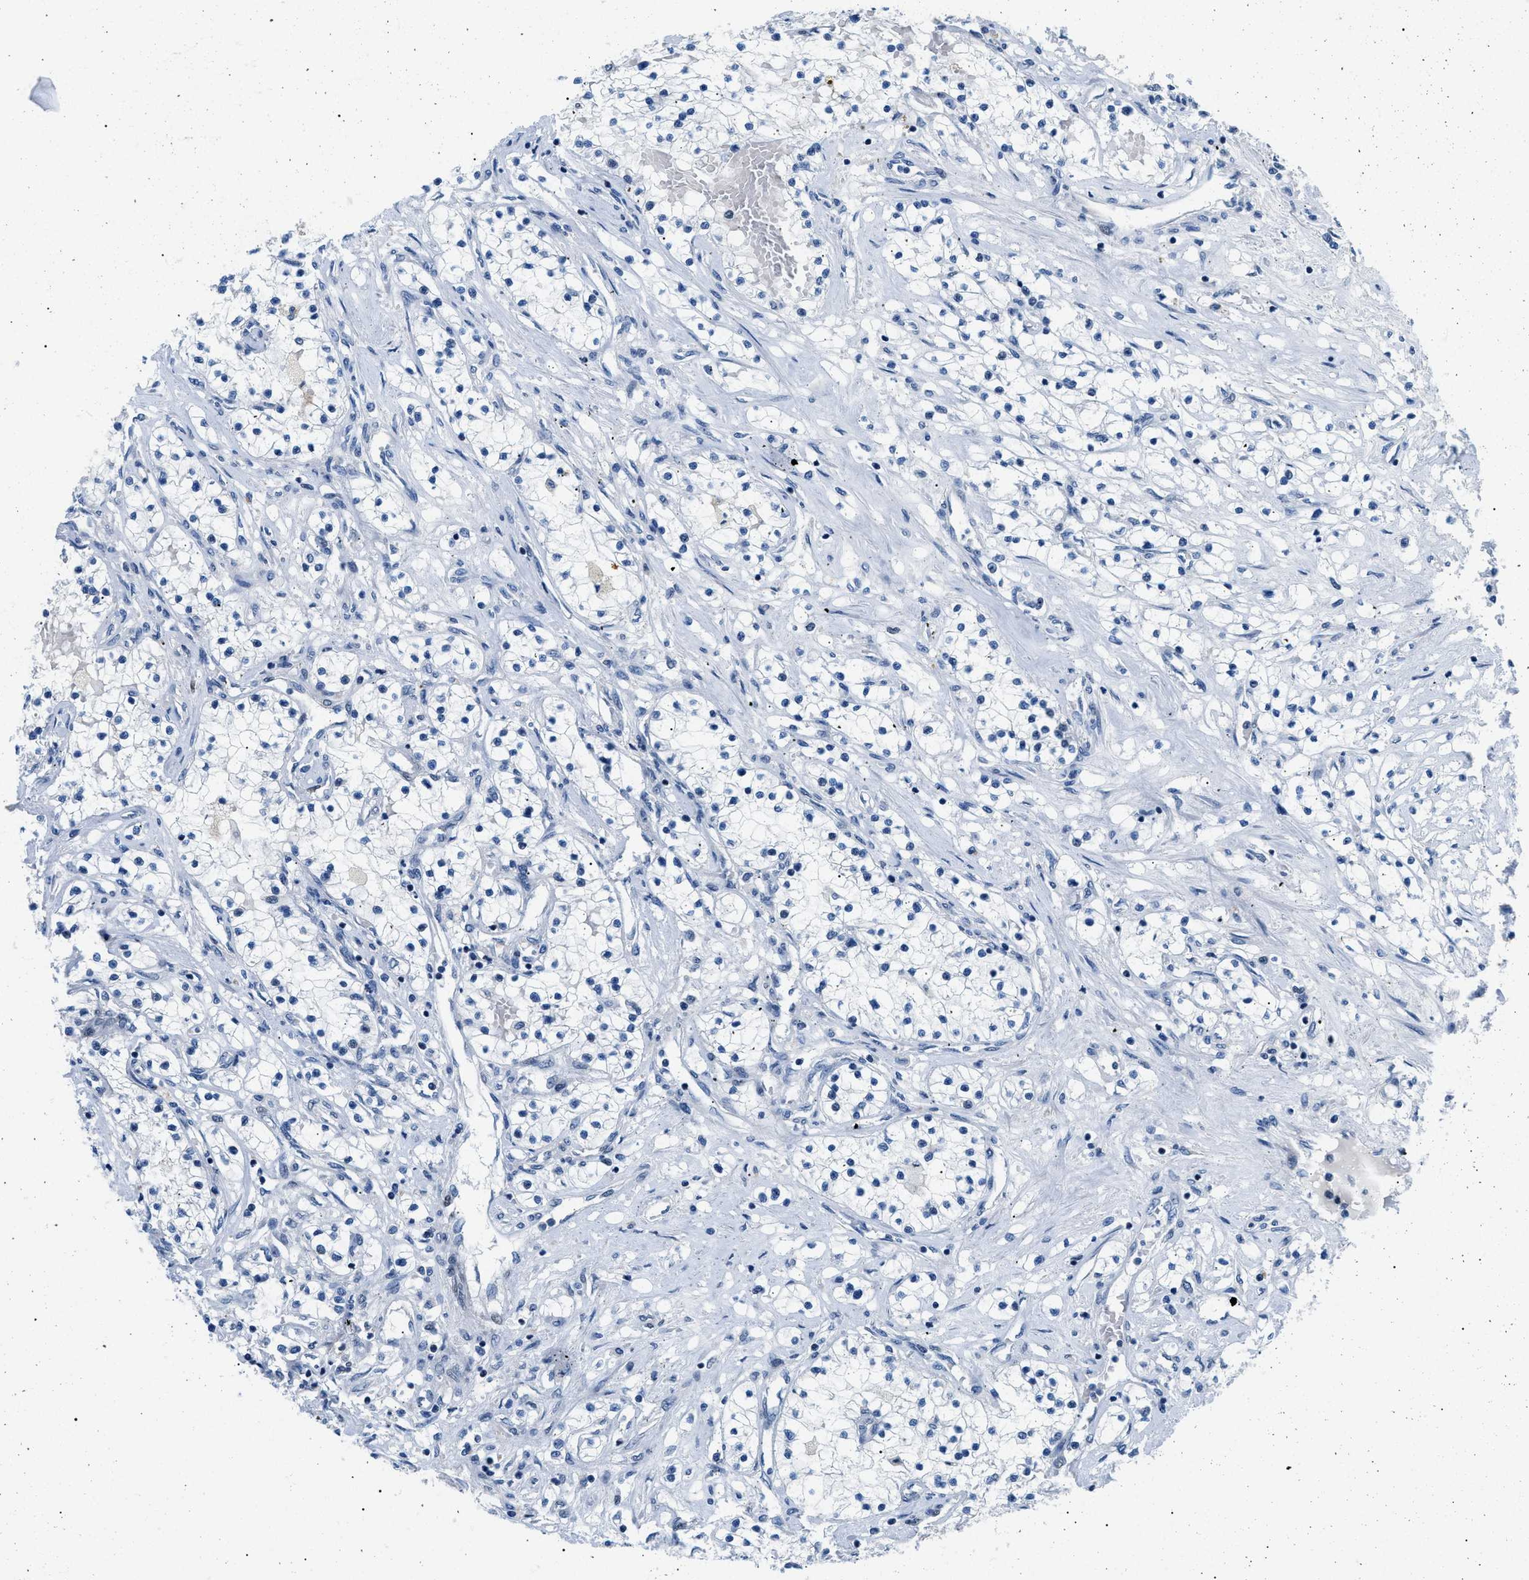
{"staining": {"intensity": "negative", "quantity": "none", "location": "none"}, "tissue": "renal cancer", "cell_type": "Tumor cells", "image_type": "cancer", "snomed": [{"axis": "morphology", "description": "Adenocarcinoma, NOS"}, {"axis": "topography", "description": "Kidney"}], "caption": "There is no significant staining in tumor cells of renal cancer (adenocarcinoma).", "gene": "SMARCC1", "patient": {"sex": "male", "age": 68}}